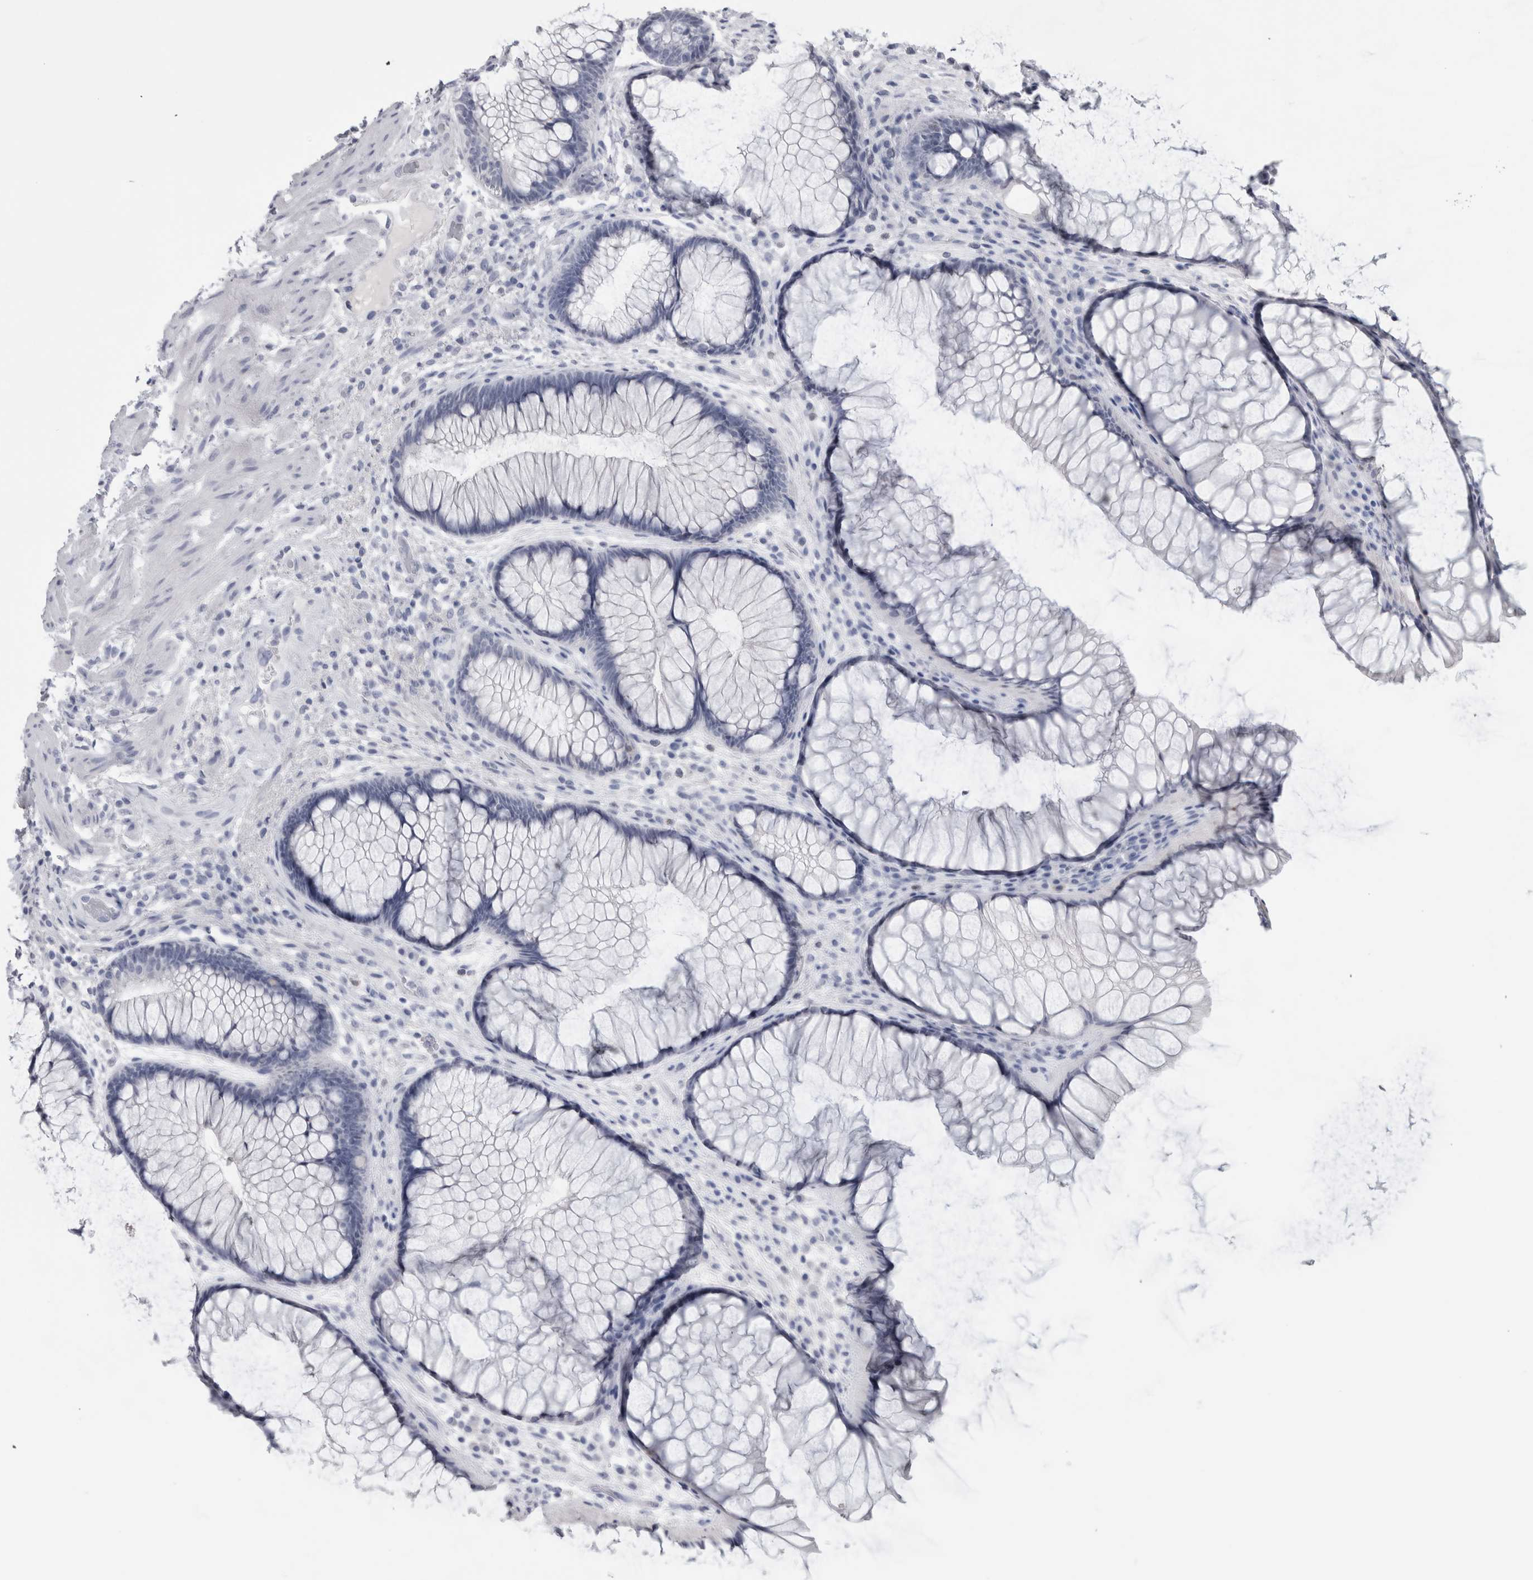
{"staining": {"intensity": "negative", "quantity": "none", "location": "none"}, "tissue": "rectum", "cell_type": "Glandular cells", "image_type": "normal", "snomed": [{"axis": "morphology", "description": "Normal tissue, NOS"}, {"axis": "topography", "description": "Rectum"}], "caption": "A micrograph of rectum stained for a protein reveals no brown staining in glandular cells. Brightfield microscopy of IHC stained with DAB (brown) and hematoxylin (blue), captured at high magnification.", "gene": "ADAM2", "patient": {"sex": "male", "age": 51}}